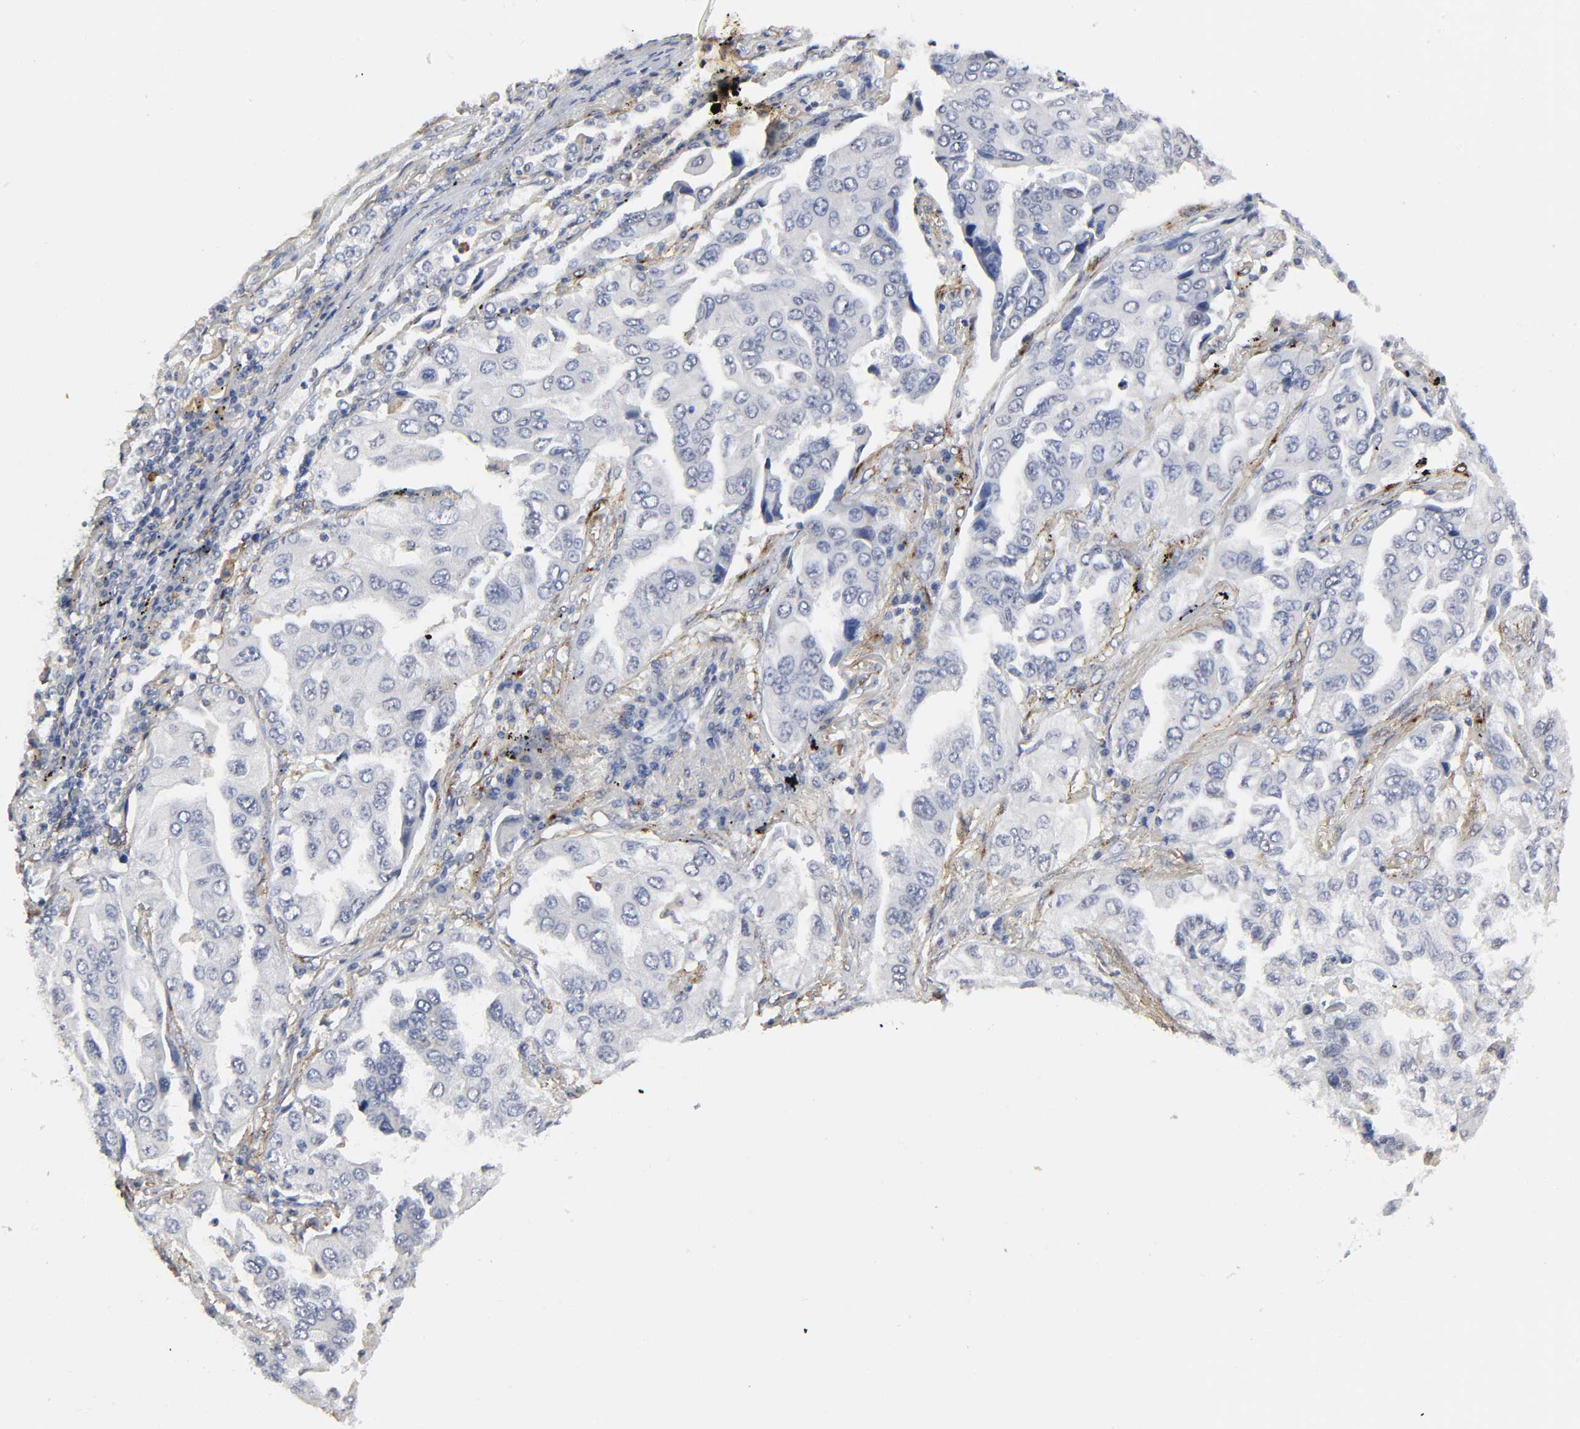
{"staining": {"intensity": "negative", "quantity": "none", "location": "none"}, "tissue": "lung cancer", "cell_type": "Tumor cells", "image_type": "cancer", "snomed": [{"axis": "morphology", "description": "Adenocarcinoma, NOS"}, {"axis": "topography", "description": "Lung"}], "caption": "IHC histopathology image of human lung cancer stained for a protein (brown), which exhibits no positivity in tumor cells. (Brightfield microscopy of DAB (3,3'-diaminobenzidine) IHC at high magnification).", "gene": "LRP1", "patient": {"sex": "female", "age": 65}}